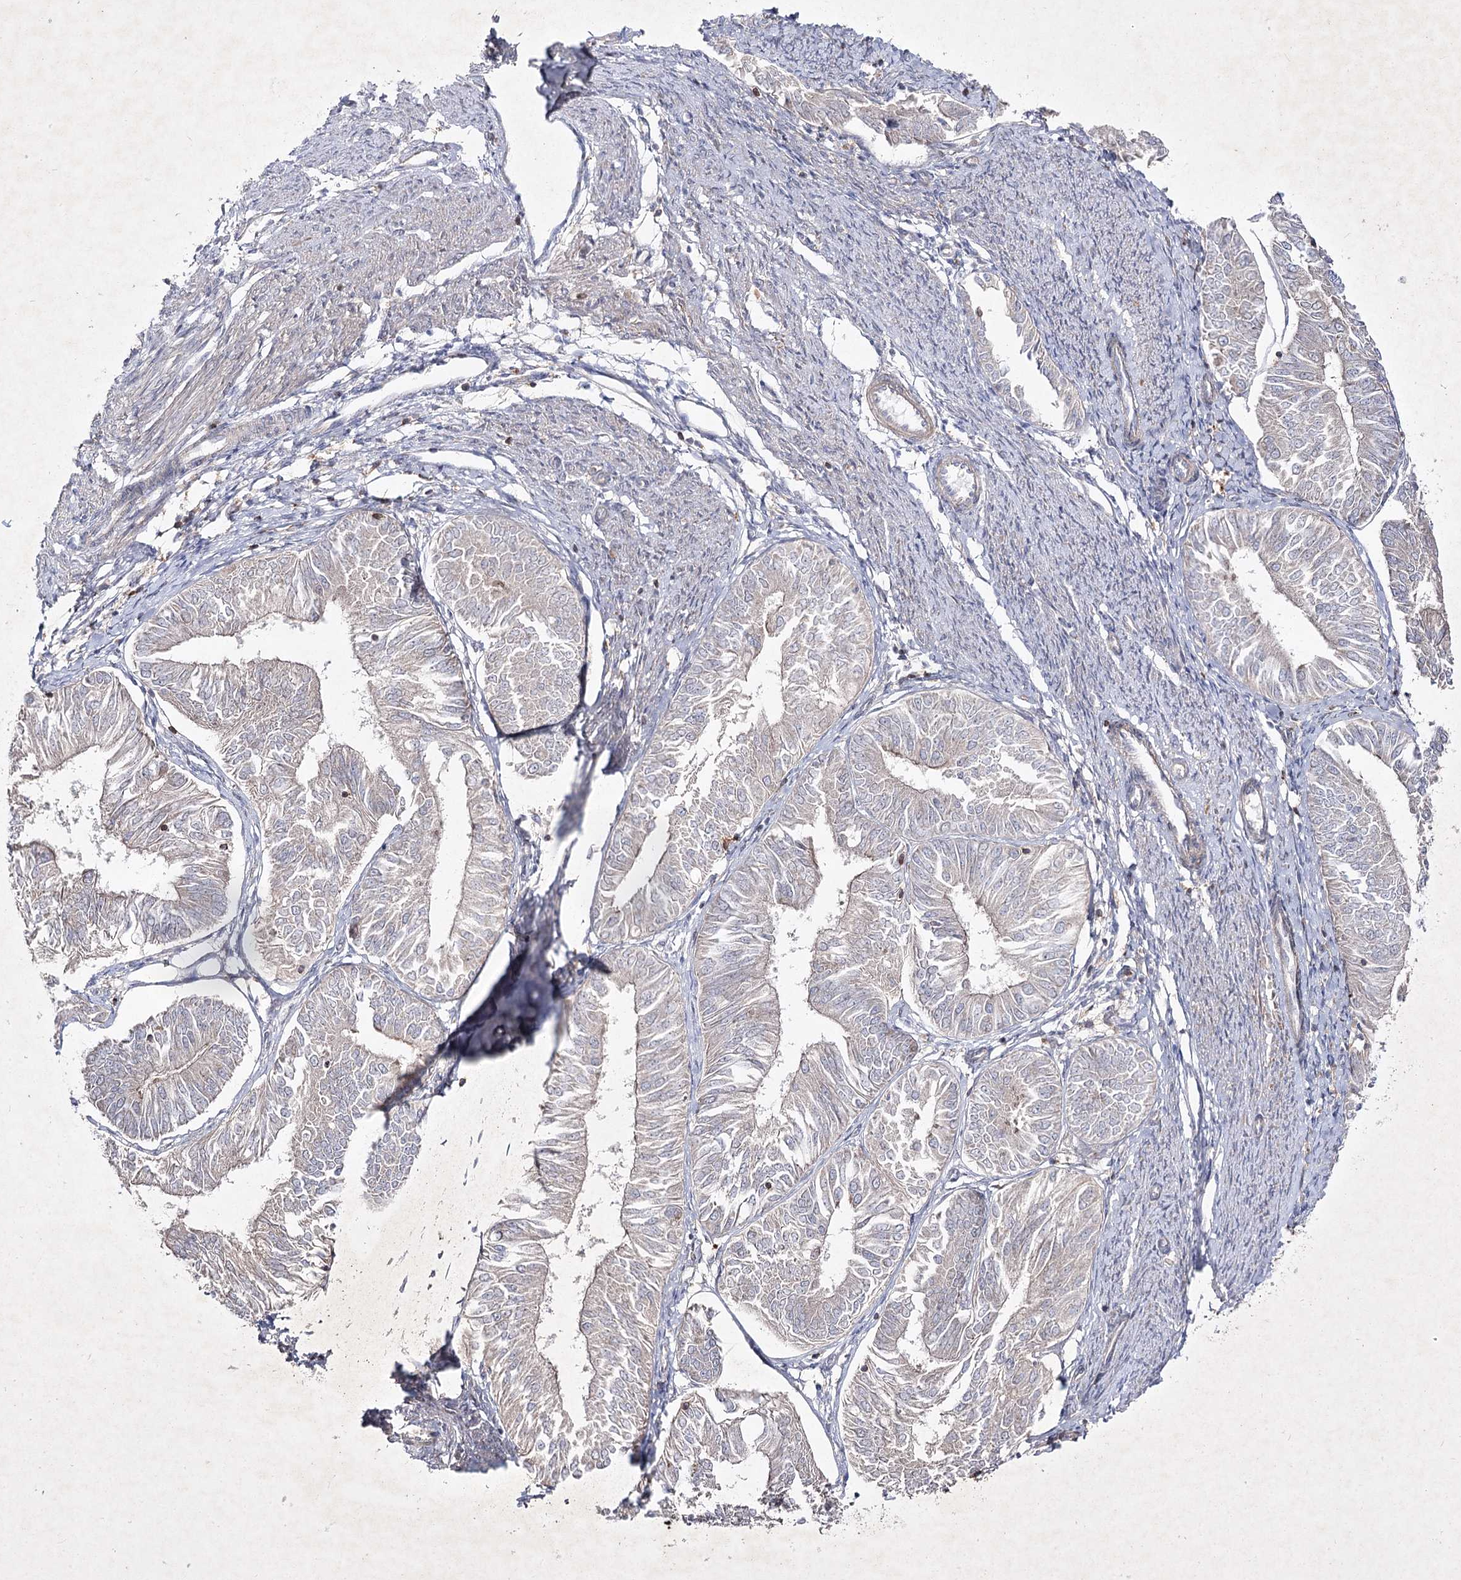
{"staining": {"intensity": "negative", "quantity": "none", "location": "none"}, "tissue": "endometrial cancer", "cell_type": "Tumor cells", "image_type": "cancer", "snomed": [{"axis": "morphology", "description": "Adenocarcinoma, NOS"}, {"axis": "topography", "description": "Endometrium"}], "caption": "Tumor cells are negative for protein expression in human endometrial cancer.", "gene": "CIB2", "patient": {"sex": "female", "age": 58}}